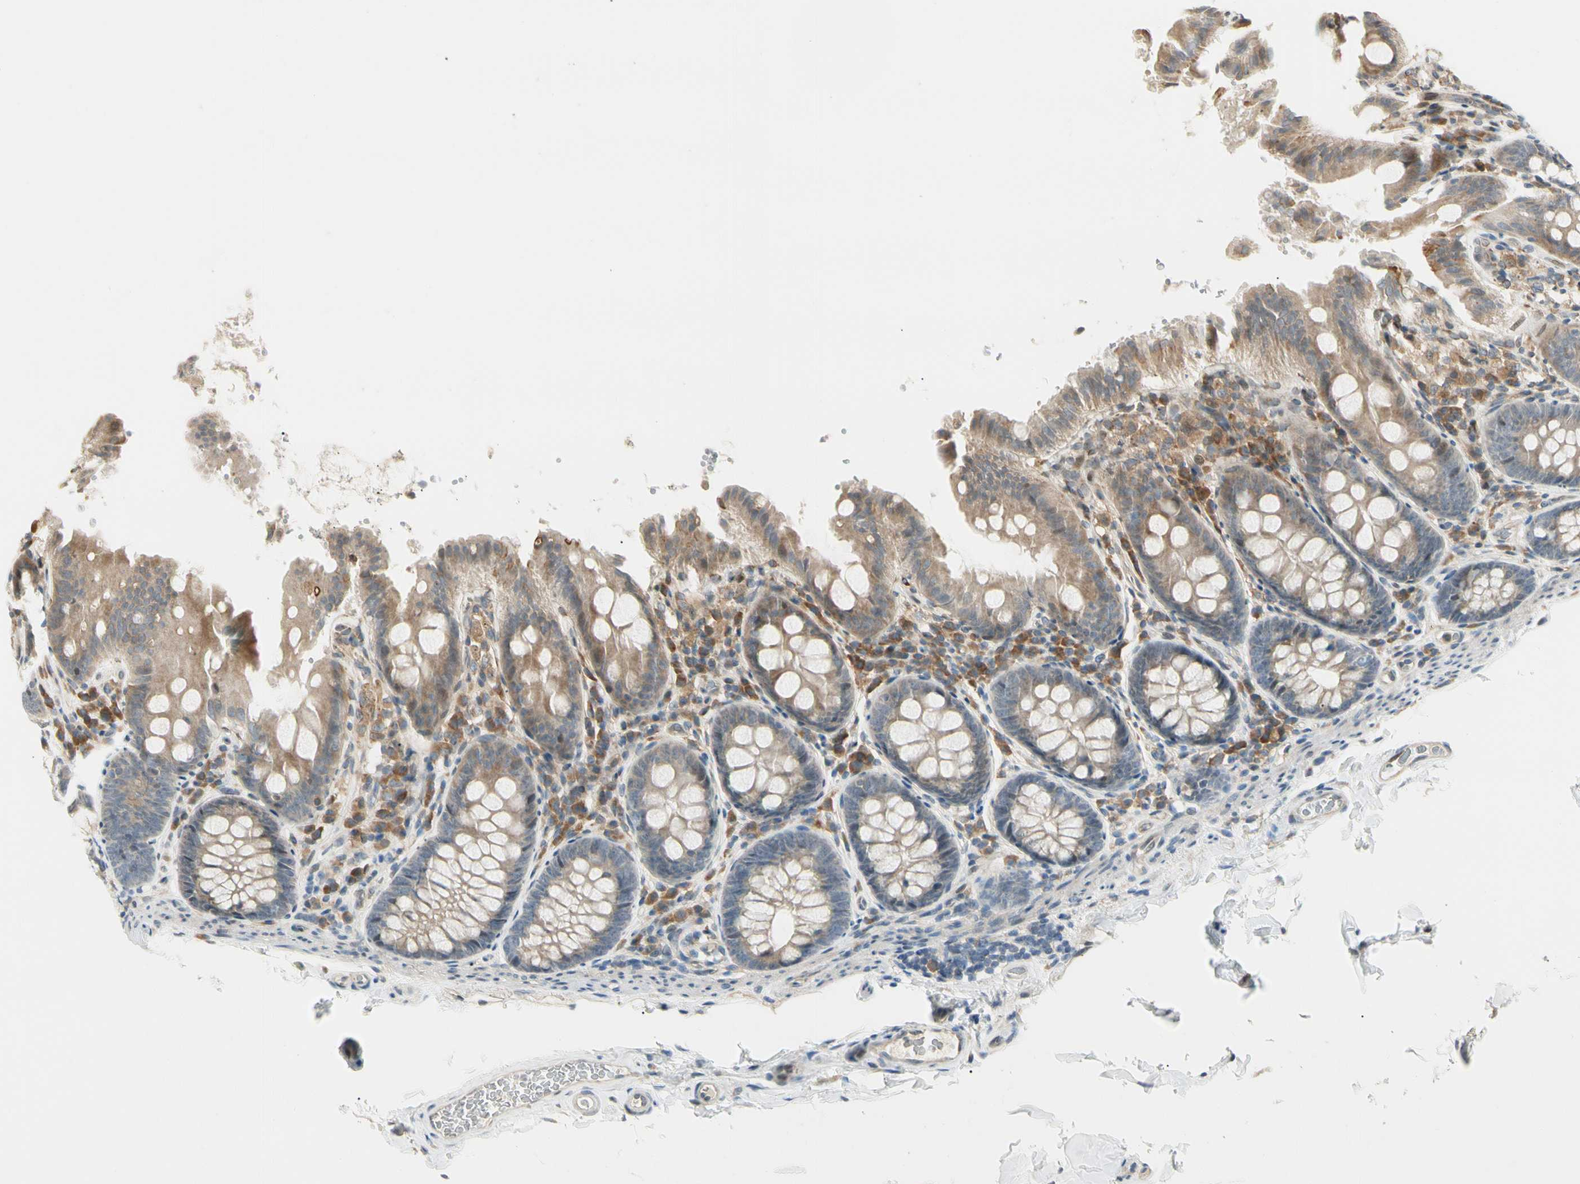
{"staining": {"intensity": "moderate", "quantity": ">75%", "location": "cytoplasmic/membranous"}, "tissue": "colon", "cell_type": "Endothelial cells", "image_type": "normal", "snomed": [{"axis": "morphology", "description": "Normal tissue, NOS"}, {"axis": "topography", "description": "Colon"}], "caption": "Immunohistochemistry (IHC) (DAB) staining of unremarkable colon displays moderate cytoplasmic/membranous protein positivity in about >75% of endothelial cells. Ihc stains the protein of interest in brown and the nuclei are stained blue.", "gene": "FNDC3B", "patient": {"sex": "female", "age": 61}}